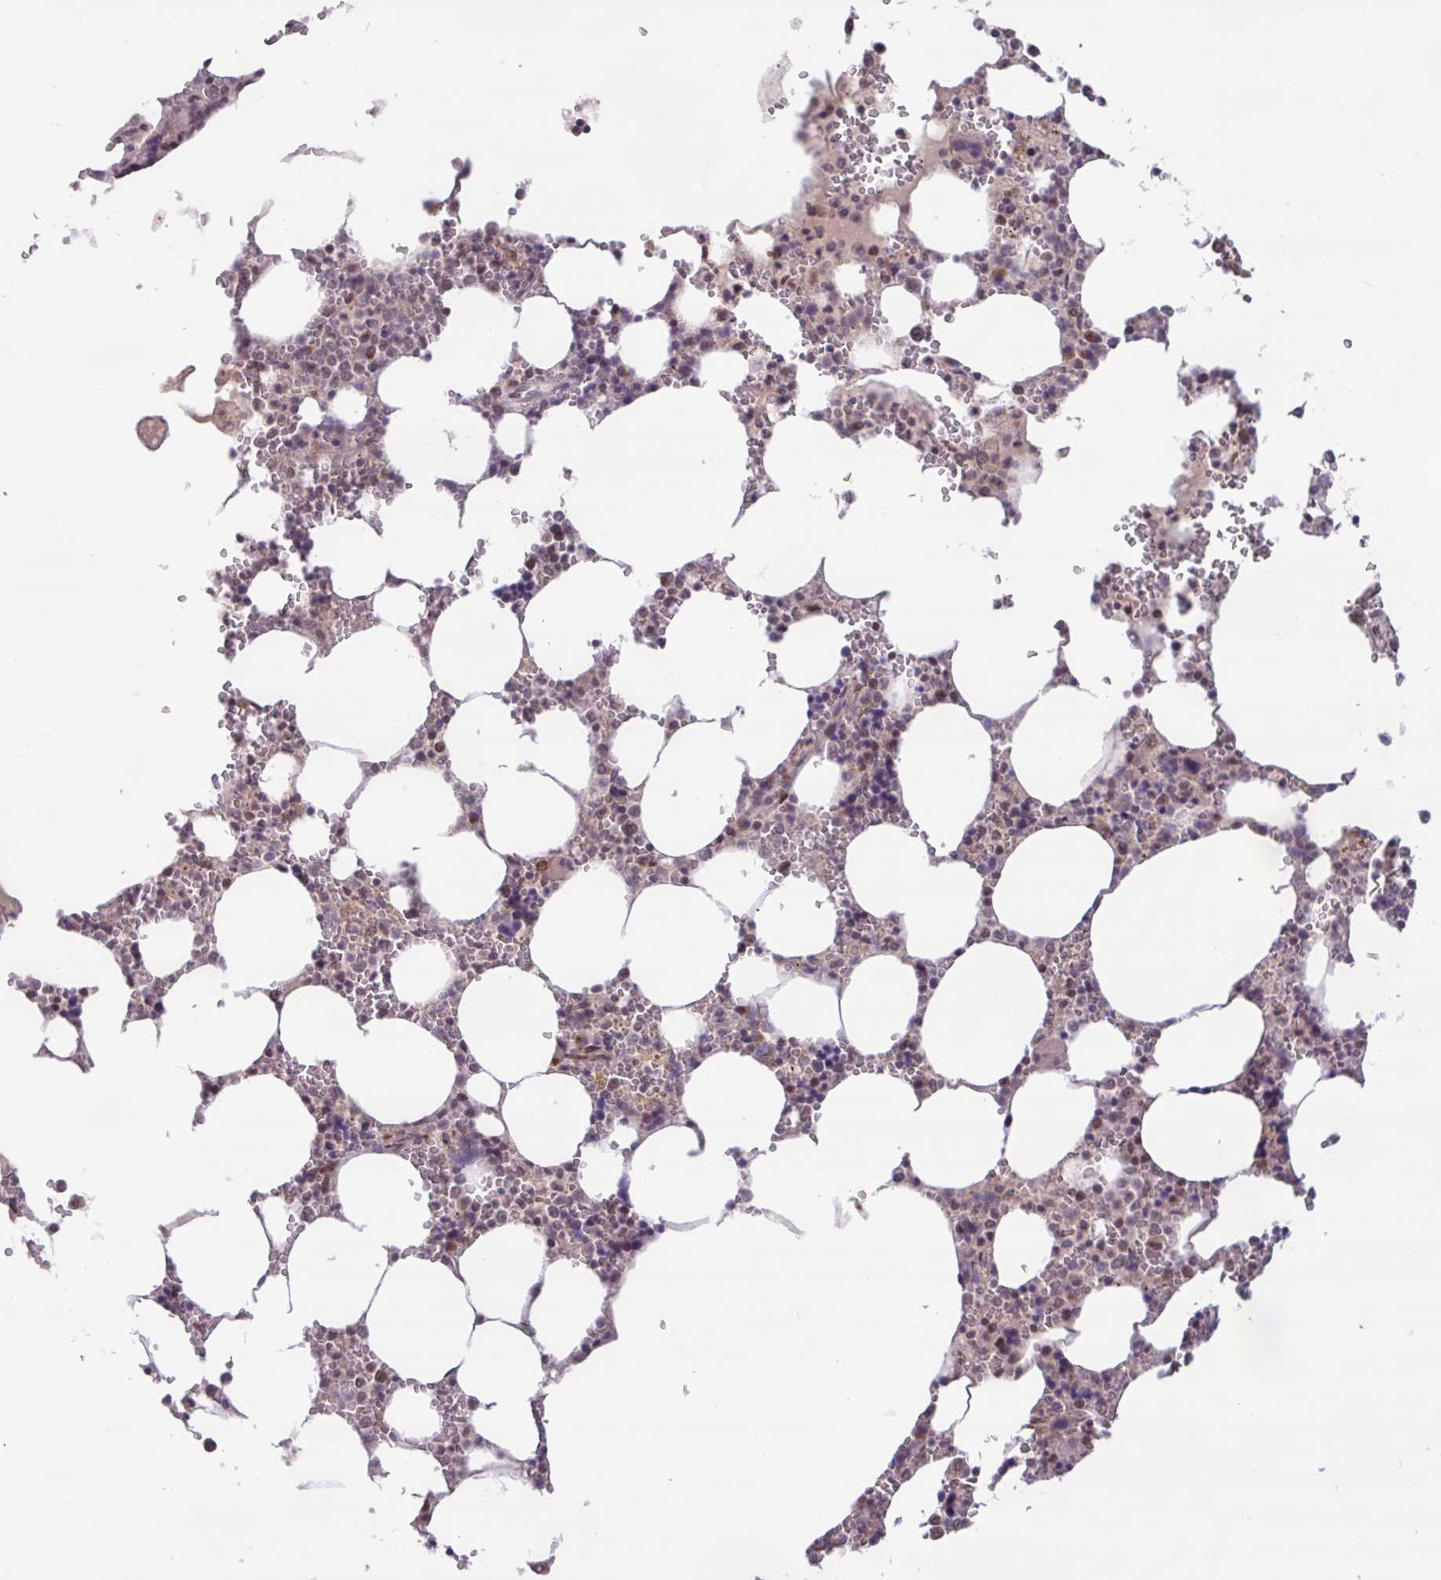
{"staining": {"intensity": "moderate", "quantity": "<25%", "location": "nuclear"}, "tissue": "bone marrow", "cell_type": "Hematopoietic cells", "image_type": "normal", "snomed": [{"axis": "morphology", "description": "Normal tissue, NOS"}, {"axis": "topography", "description": "Bone marrow"}], "caption": "Protein staining exhibits moderate nuclear staining in approximately <25% of hematopoietic cells in benign bone marrow. (Stains: DAB (3,3'-diaminobenzidine) in brown, nuclei in blue, Microscopy: brightfield microscopy at high magnification).", "gene": "BRD3", "patient": {"sex": "male", "age": 64}}